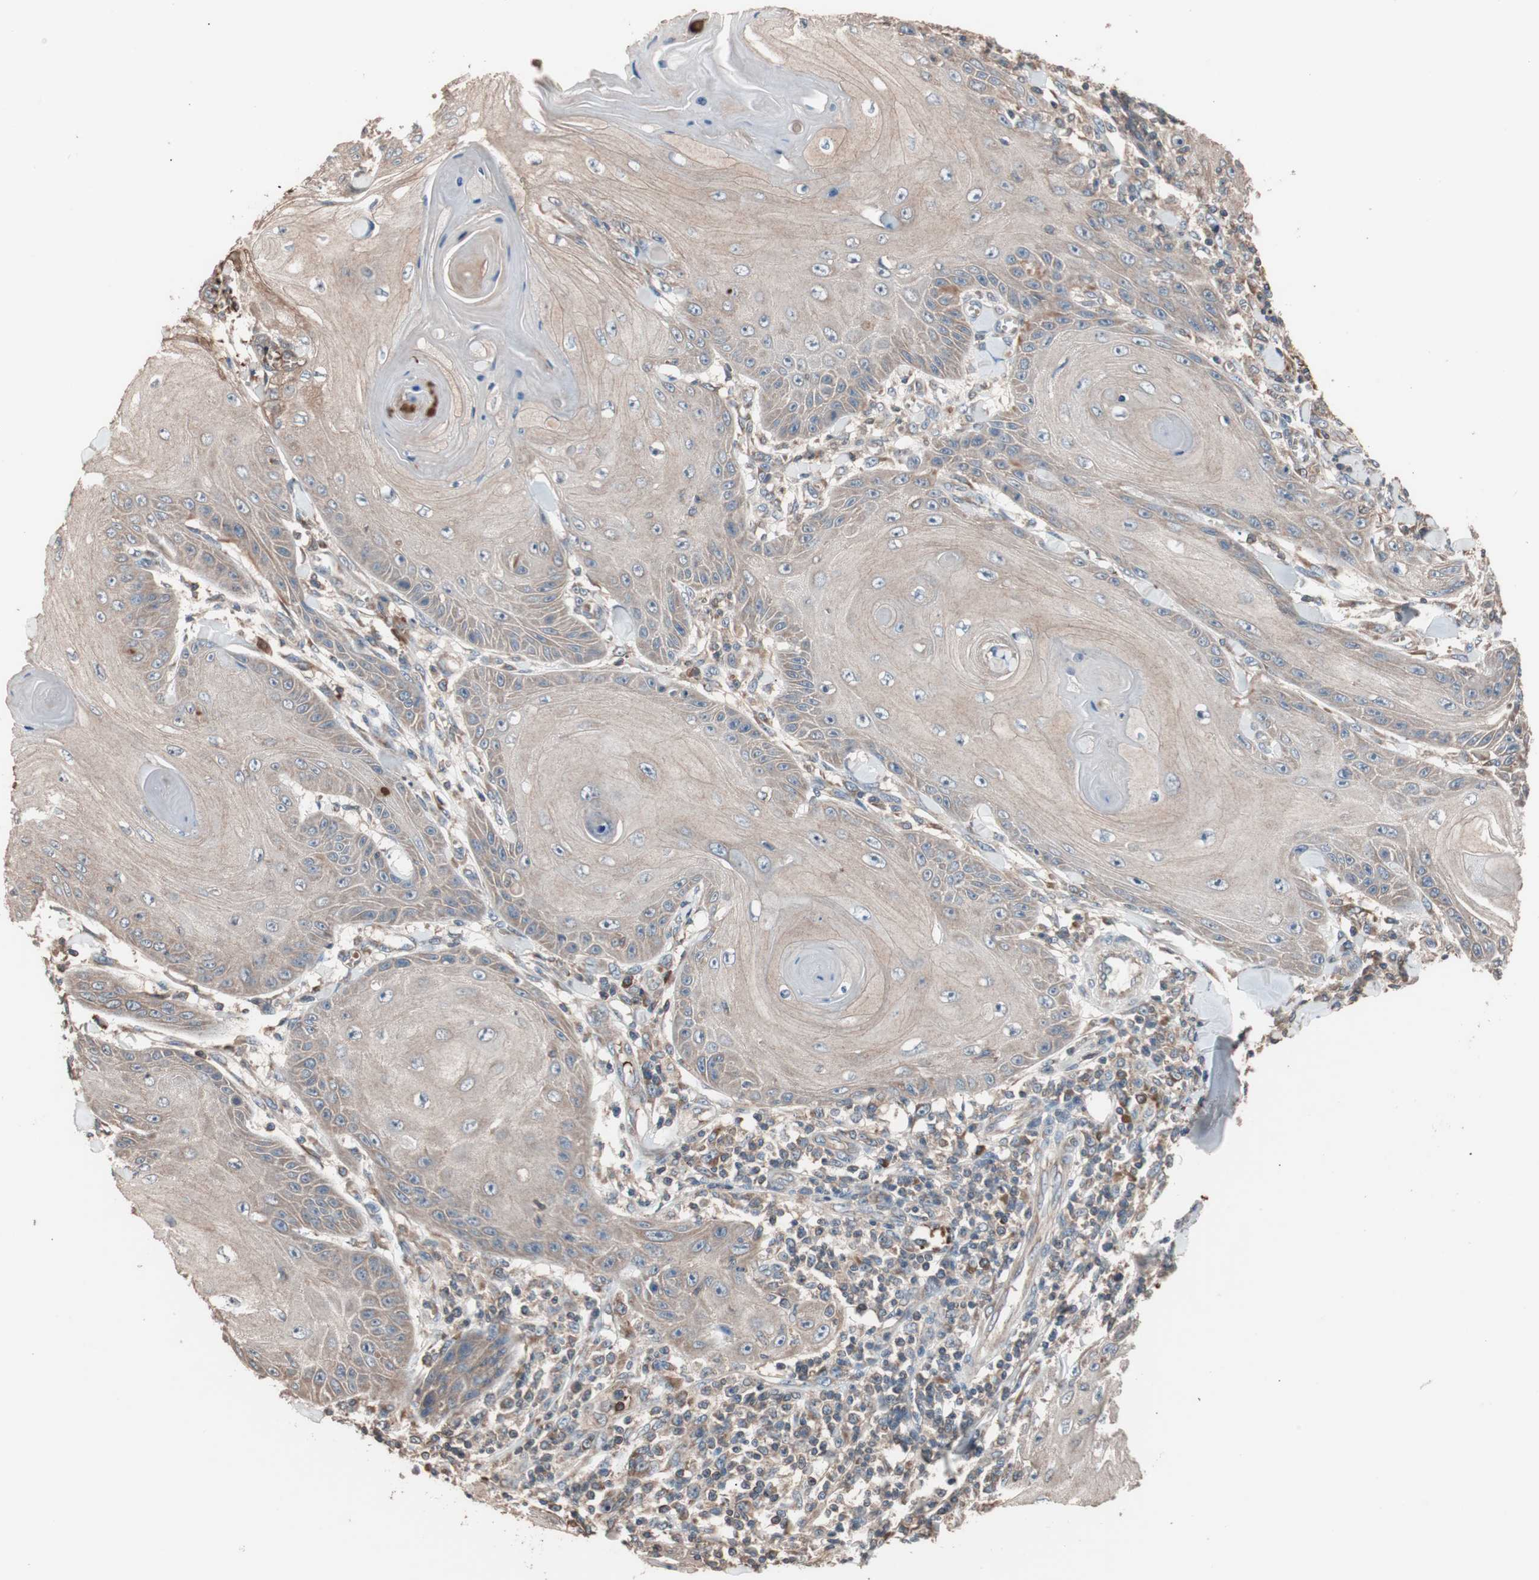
{"staining": {"intensity": "weak", "quantity": ">75%", "location": "cytoplasmic/membranous"}, "tissue": "skin cancer", "cell_type": "Tumor cells", "image_type": "cancer", "snomed": [{"axis": "morphology", "description": "Squamous cell carcinoma, NOS"}, {"axis": "topography", "description": "Skin"}], "caption": "IHC of human squamous cell carcinoma (skin) demonstrates low levels of weak cytoplasmic/membranous positivity in about >75% of tumor cells.", "gene": "GLYCTK", "patient": {"sex": "female", "age": 78}}